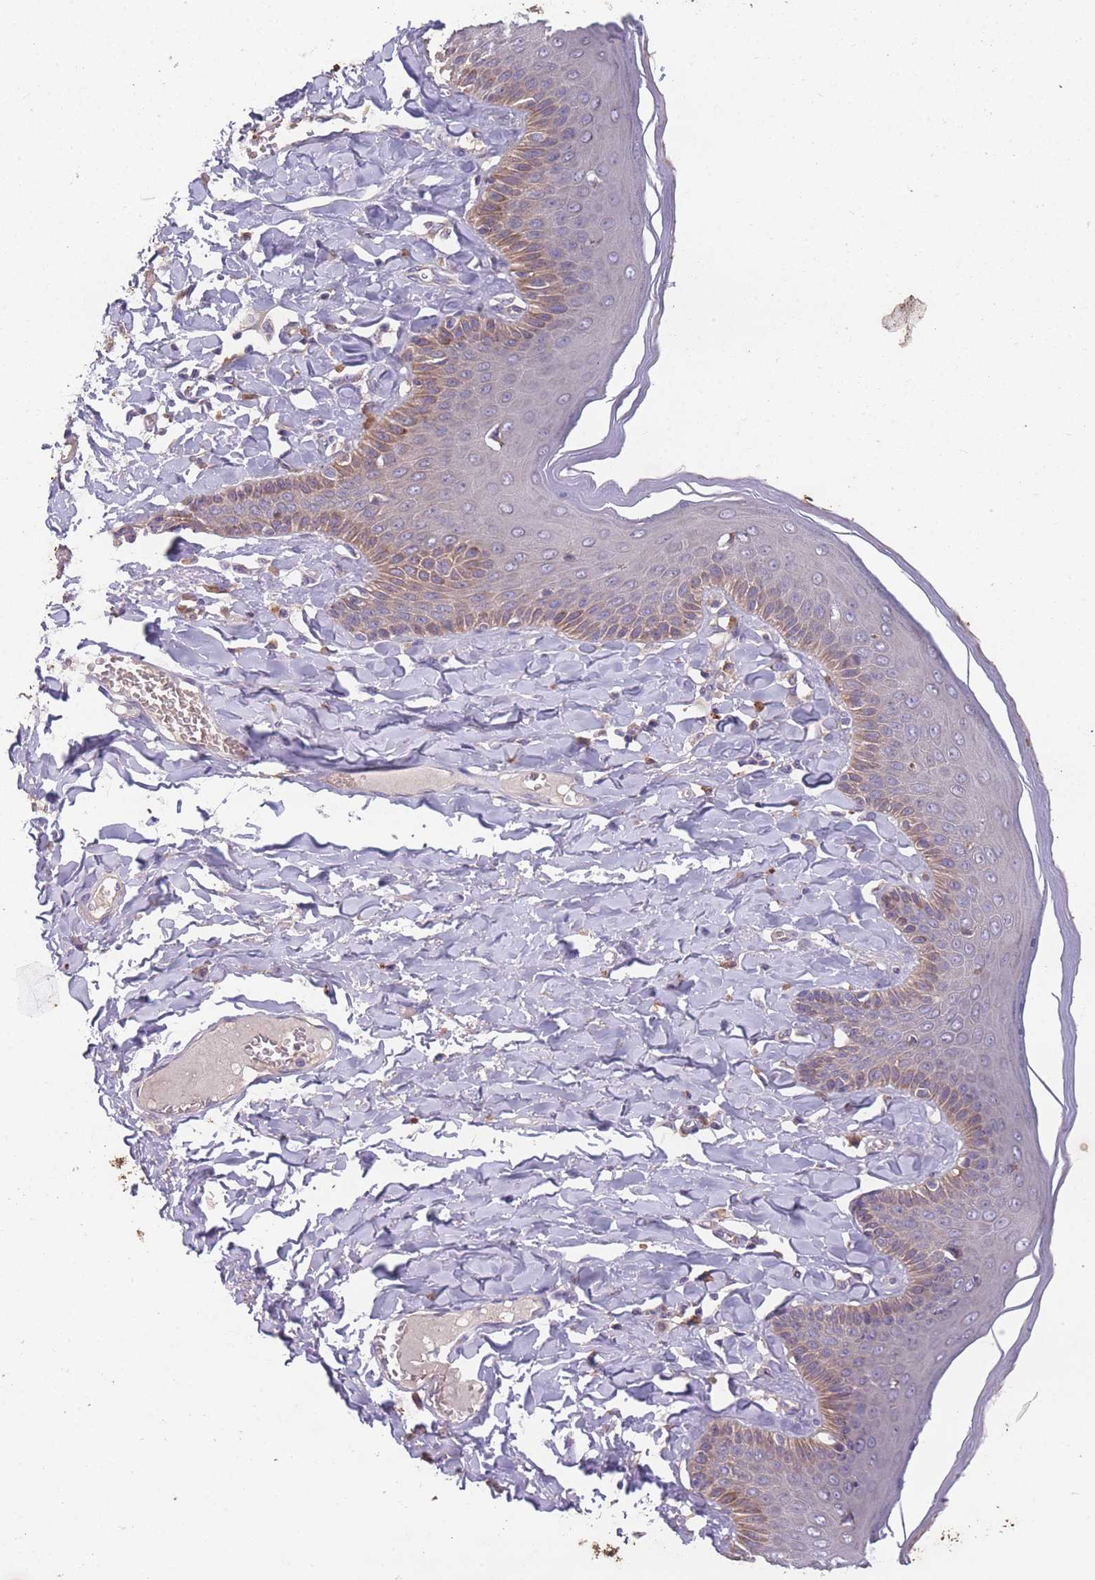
{"staining": {"intensity": "moderate", "quantity": "<25%", "location": "cytoplasmic/membranous"}, "tissue": "skin", "cell_type": "Epidermal cells", "image_type": "normal", "snomed": [{"axis": "morphology", "description": "Normal tissue, NOS"}, {"axis": "topography", "description": "Anal"}], "caption": "Immunohistochemical staining of benign skin exhibits <25% levels of moderate cytoplasmic/membranous protein positivity in about <25% of epidermal cells.", "gene": "STIM2", "patient": {"sex": "male", "age": 69}}